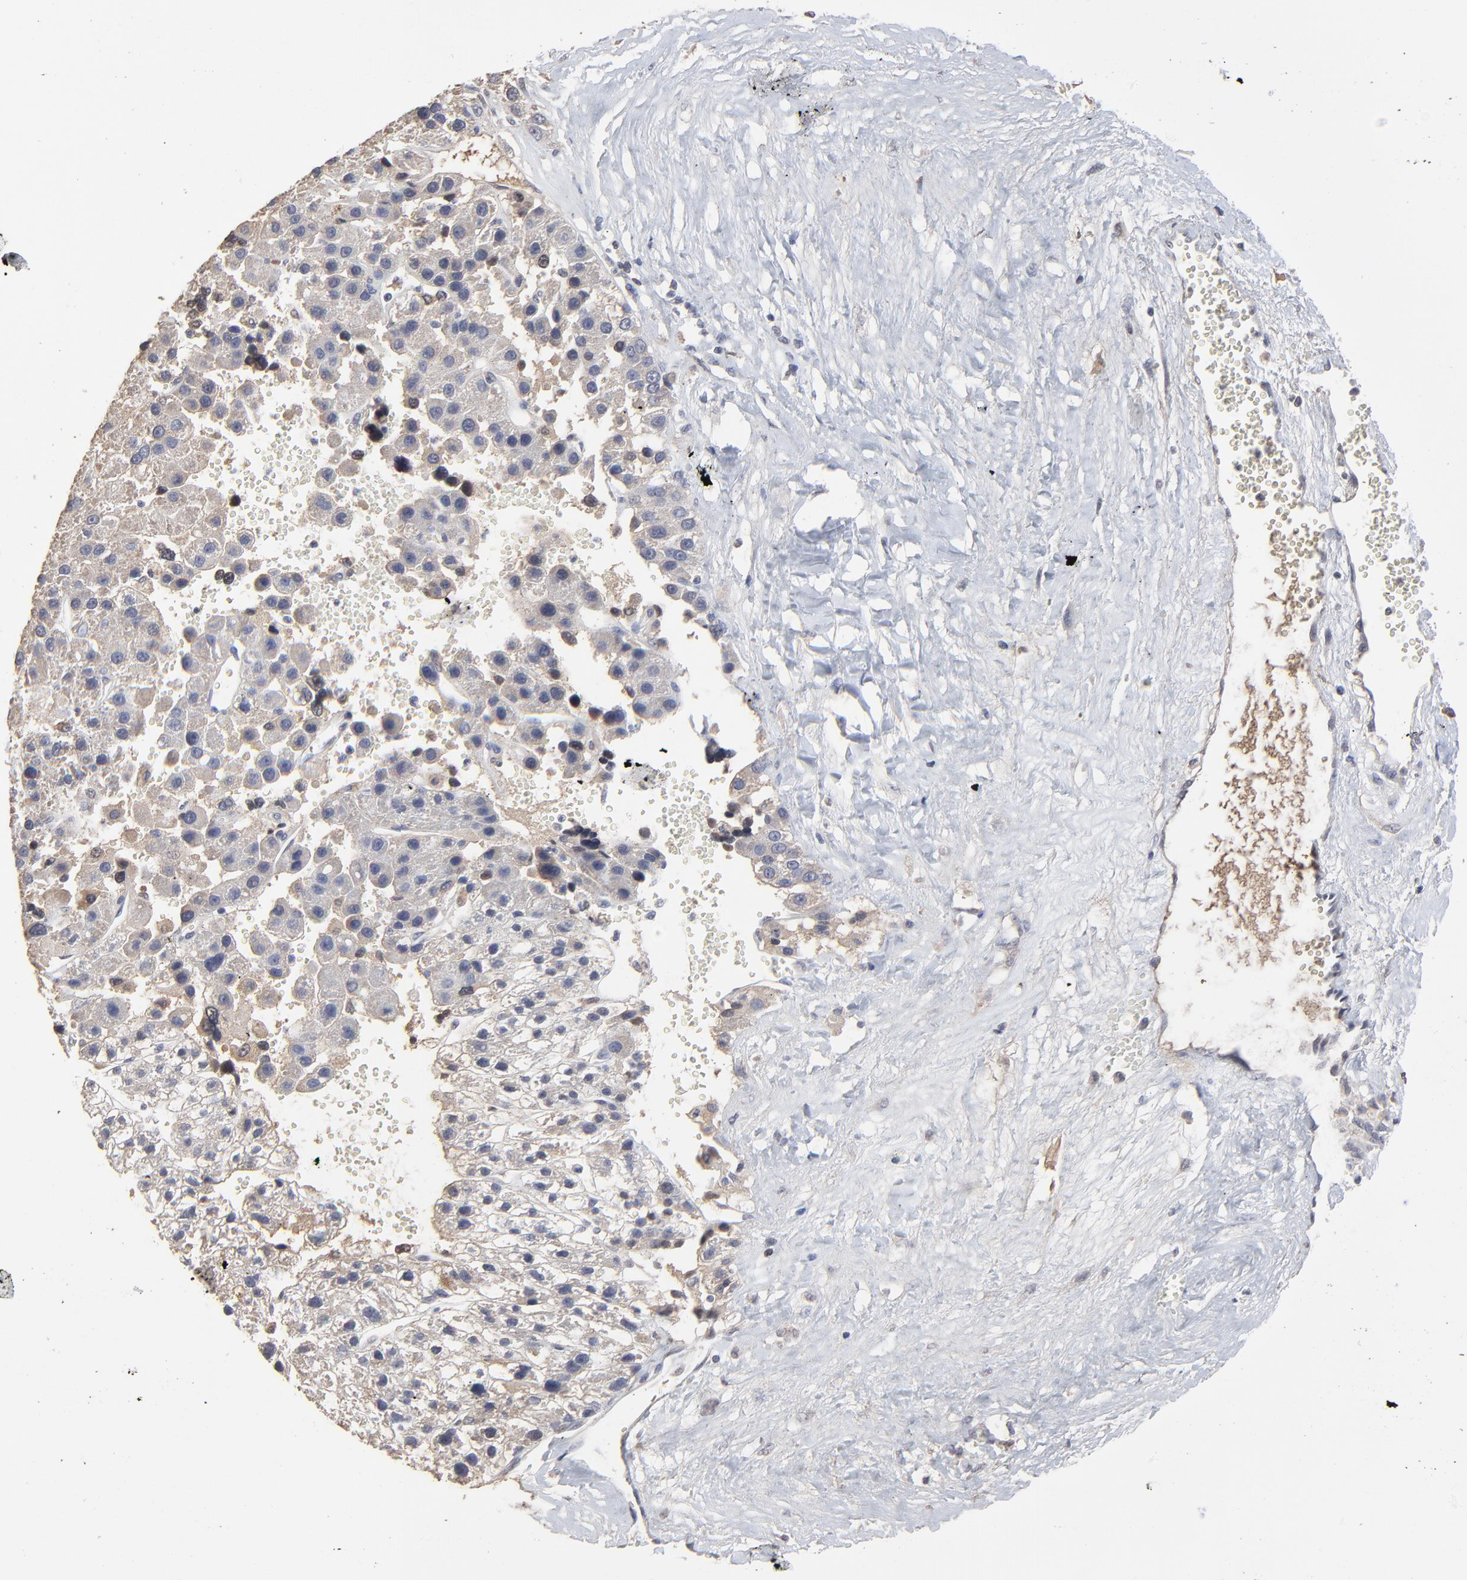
{"staining": {"intensity": "weak", "quantity": "25%-75%", "location": "cytoplasmic/membranous"}, "tissue": "liver cancer", "cell_type": "Tumor cells", "image_type": "cancer", "snomed": [{"axis": "morphology", "description": "Carcinoma, Hepatocellular, NOS"}, {"axis": "topography", "description": "Liver"}], "caption": "Protein expression analysis of human liver cancer (hepatocellular carcinoma) reveals weak cytoplasmic/membranous expression in approximately 25%-75% of tumor cells. The protein of interest is stained brown, and the nuclei are stained in blue (DAB (3,3'-diaminobenzidine) IHC with brightfield microscopy, high magnification).", "gene": "VPREB3", "patient": {"sex": "female", "age": 85}}